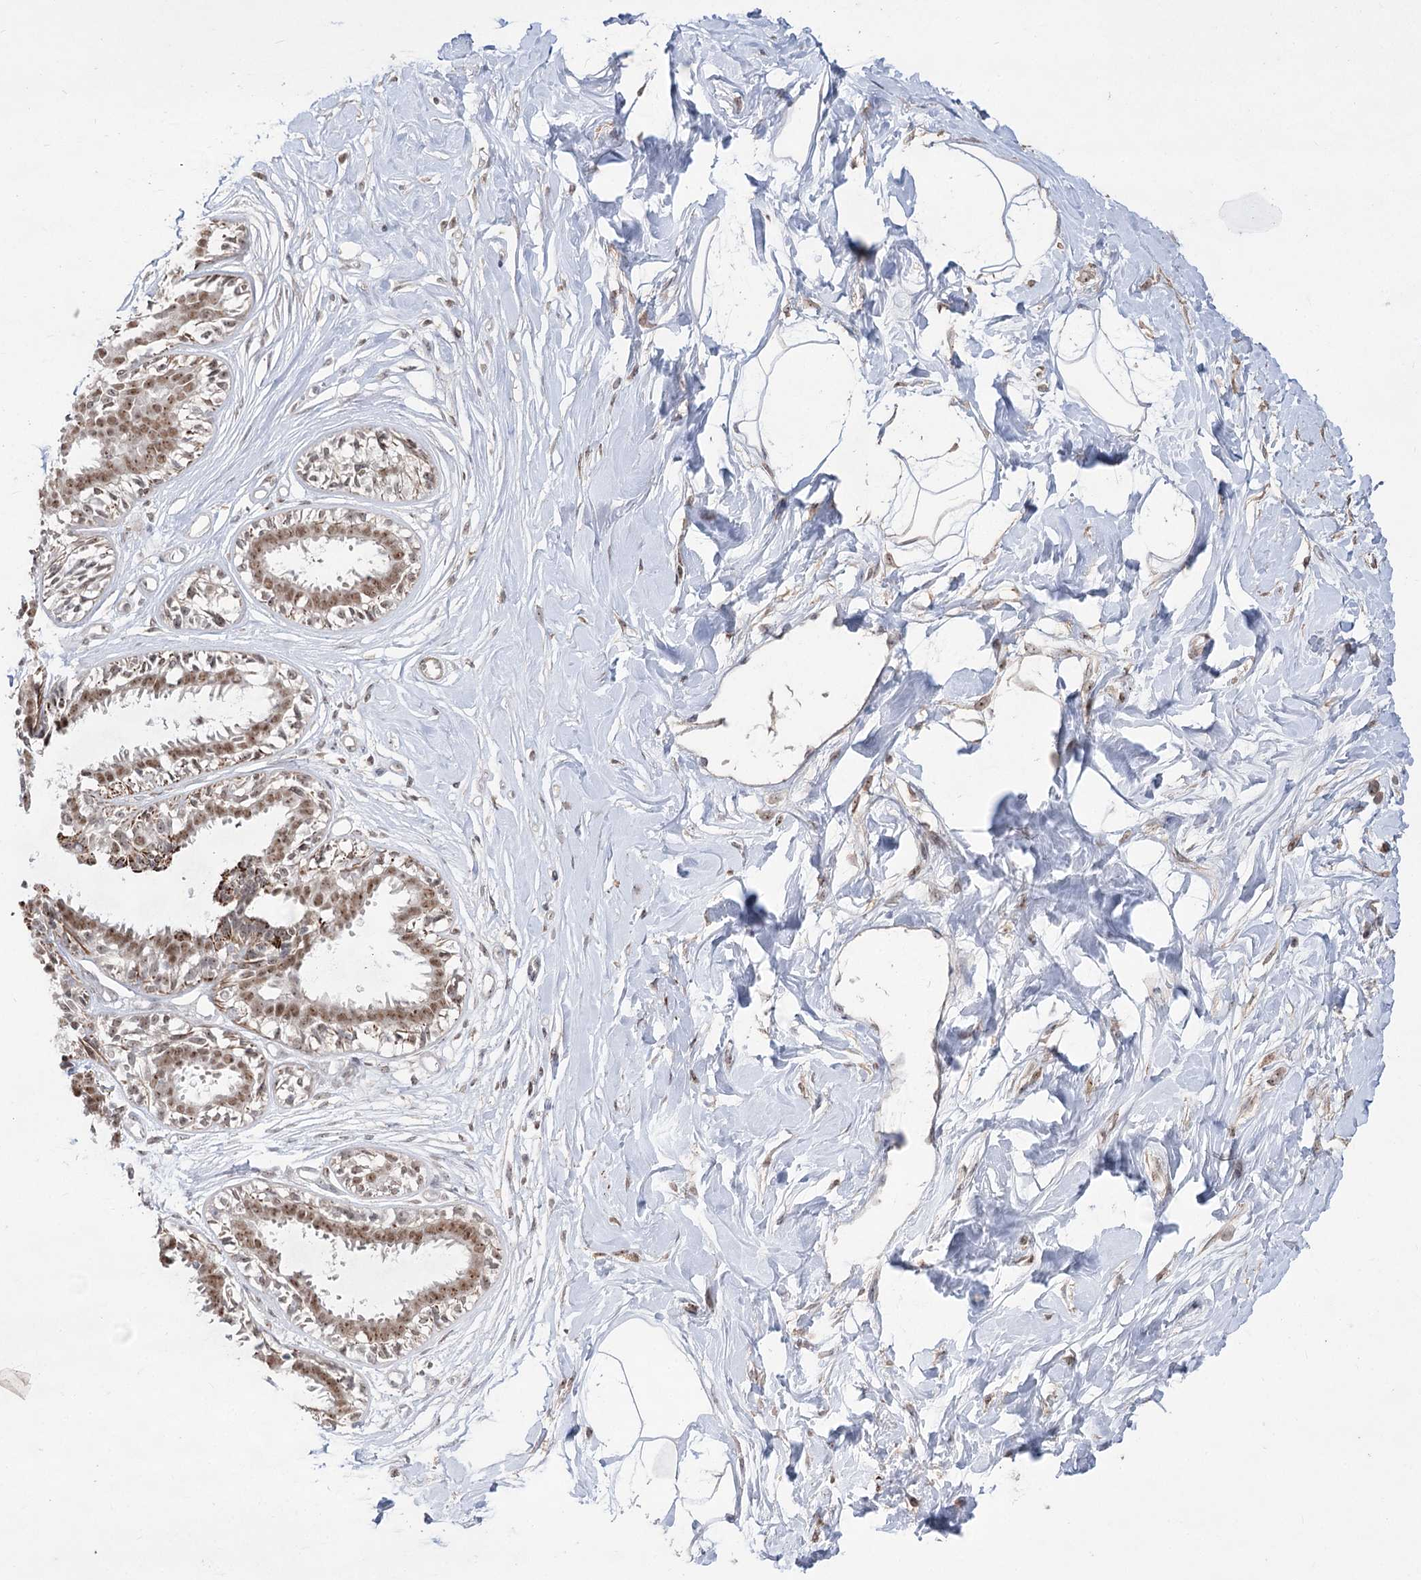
{"staining": {"intensity": "weak", "quantity": ">75%", "location": "cytoplasmic/membranous,nuclear"}, "tissue": "breast", "cell_type": "Adipocytes", "image_type": "normal", "snomed": [{"axis": "morphology", "description": "Normal tissue, NOS"}, {"axis": "topography", "description": "Breast"}], "caption": "Brown immunohistochemical staining in unremarkable breast demonstrates weak cytoplasmic/membranous,nuclear positivity in approximately >75% of adipocytes.", "gene": "ZSCAN23", "patient": {"sex": "female", "age": 45}}